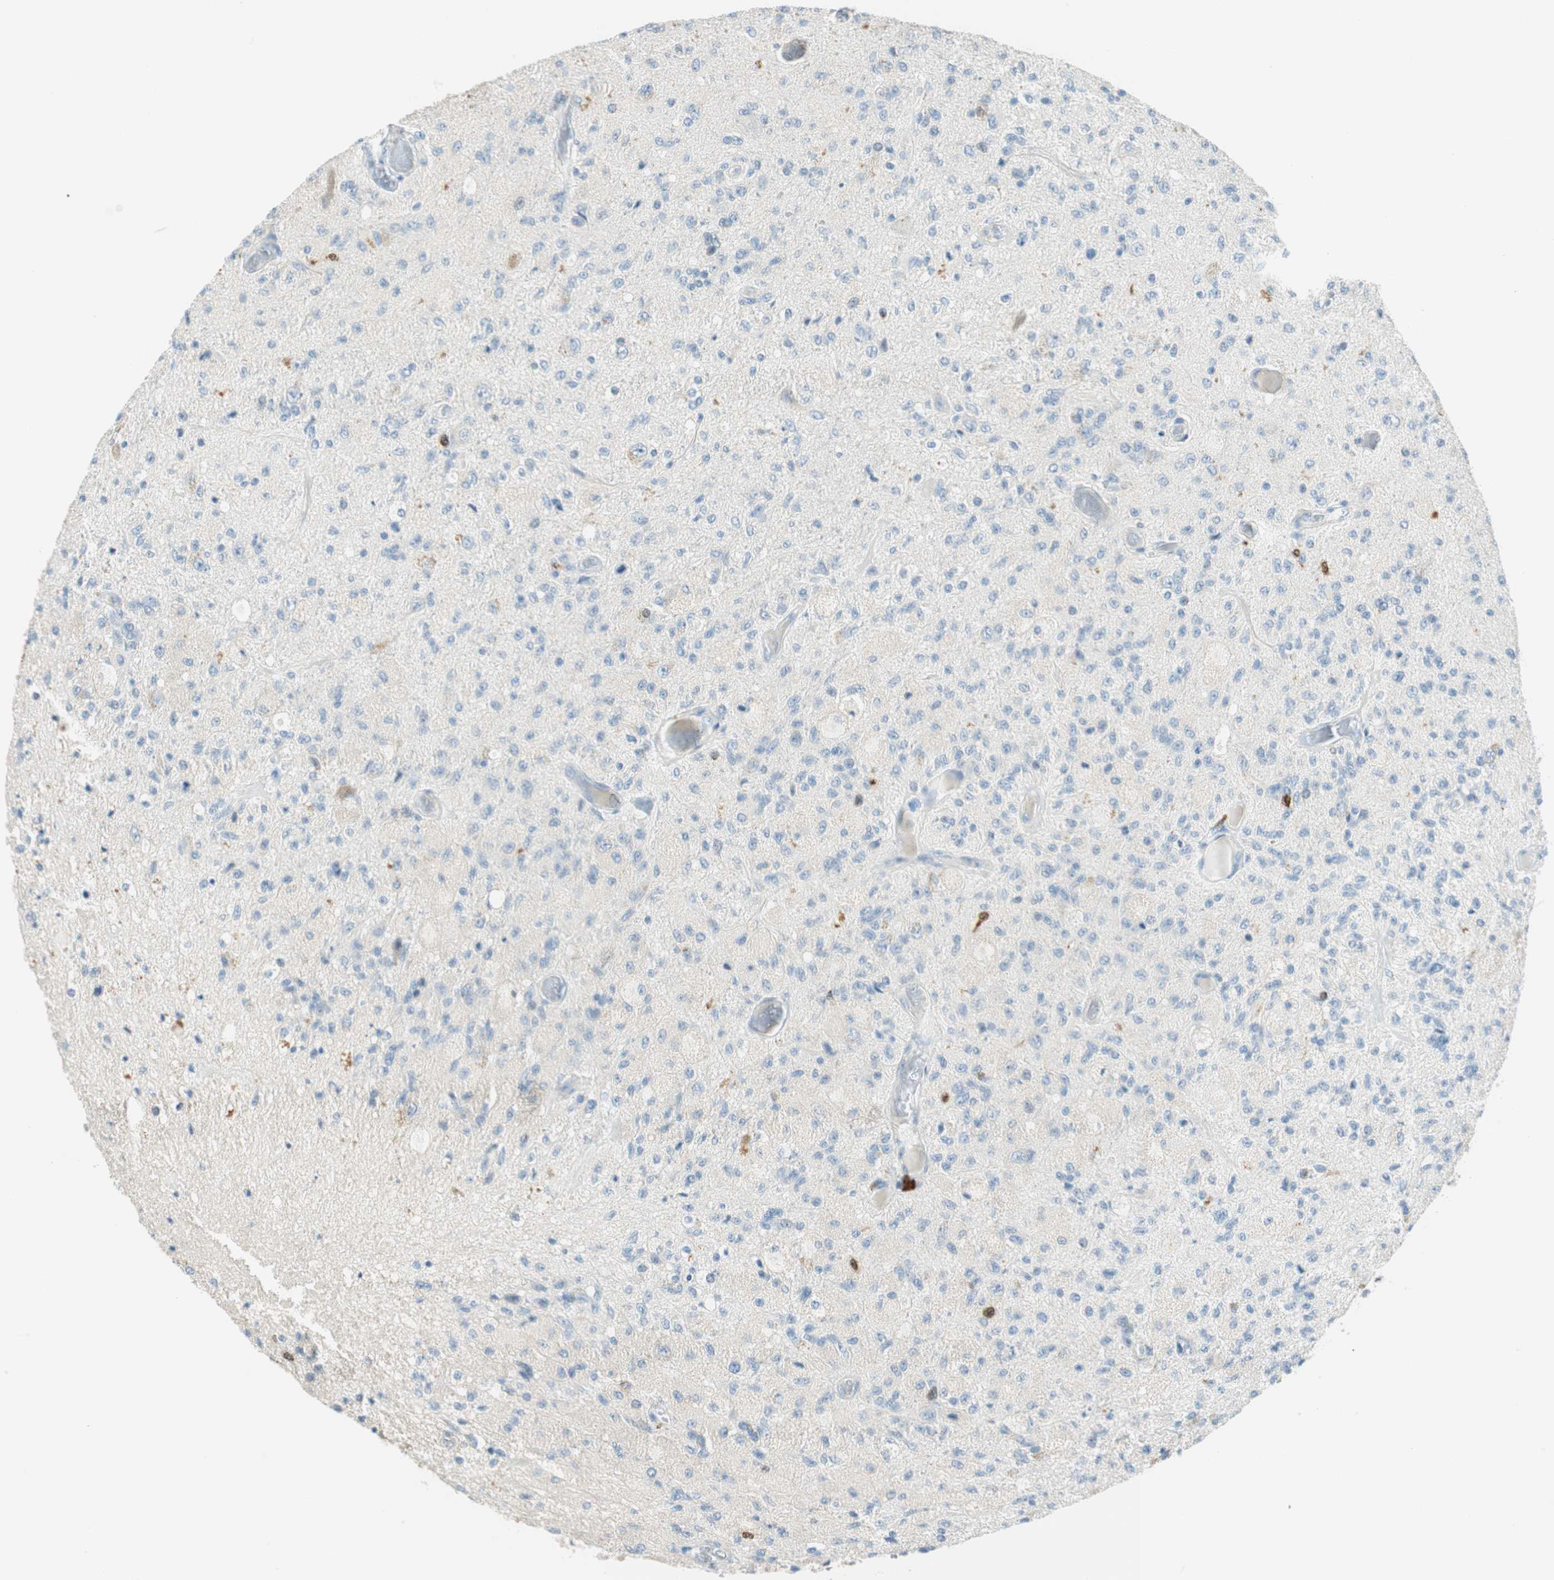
{"staining": {"intensity": "negative", "quantity": "none", "location": "none"}, "tissue": "glioma", "cell_type": "Tumor cells", "image_type": "cancer", "snomed": [{"axis": "morphology", "description": "Normal tissue, NOS"}, {"axis": "morphology", "description": "Glioma, malignant, High grade"}, {"axis": "topography", "description": "Cerebral cortex"}], "caption": "Human glioma stained for a protein using IHC demonstrates no expression in tumor cells.", "gene": "PTTG1", "patient": {"sex": "male", "age": 77}}